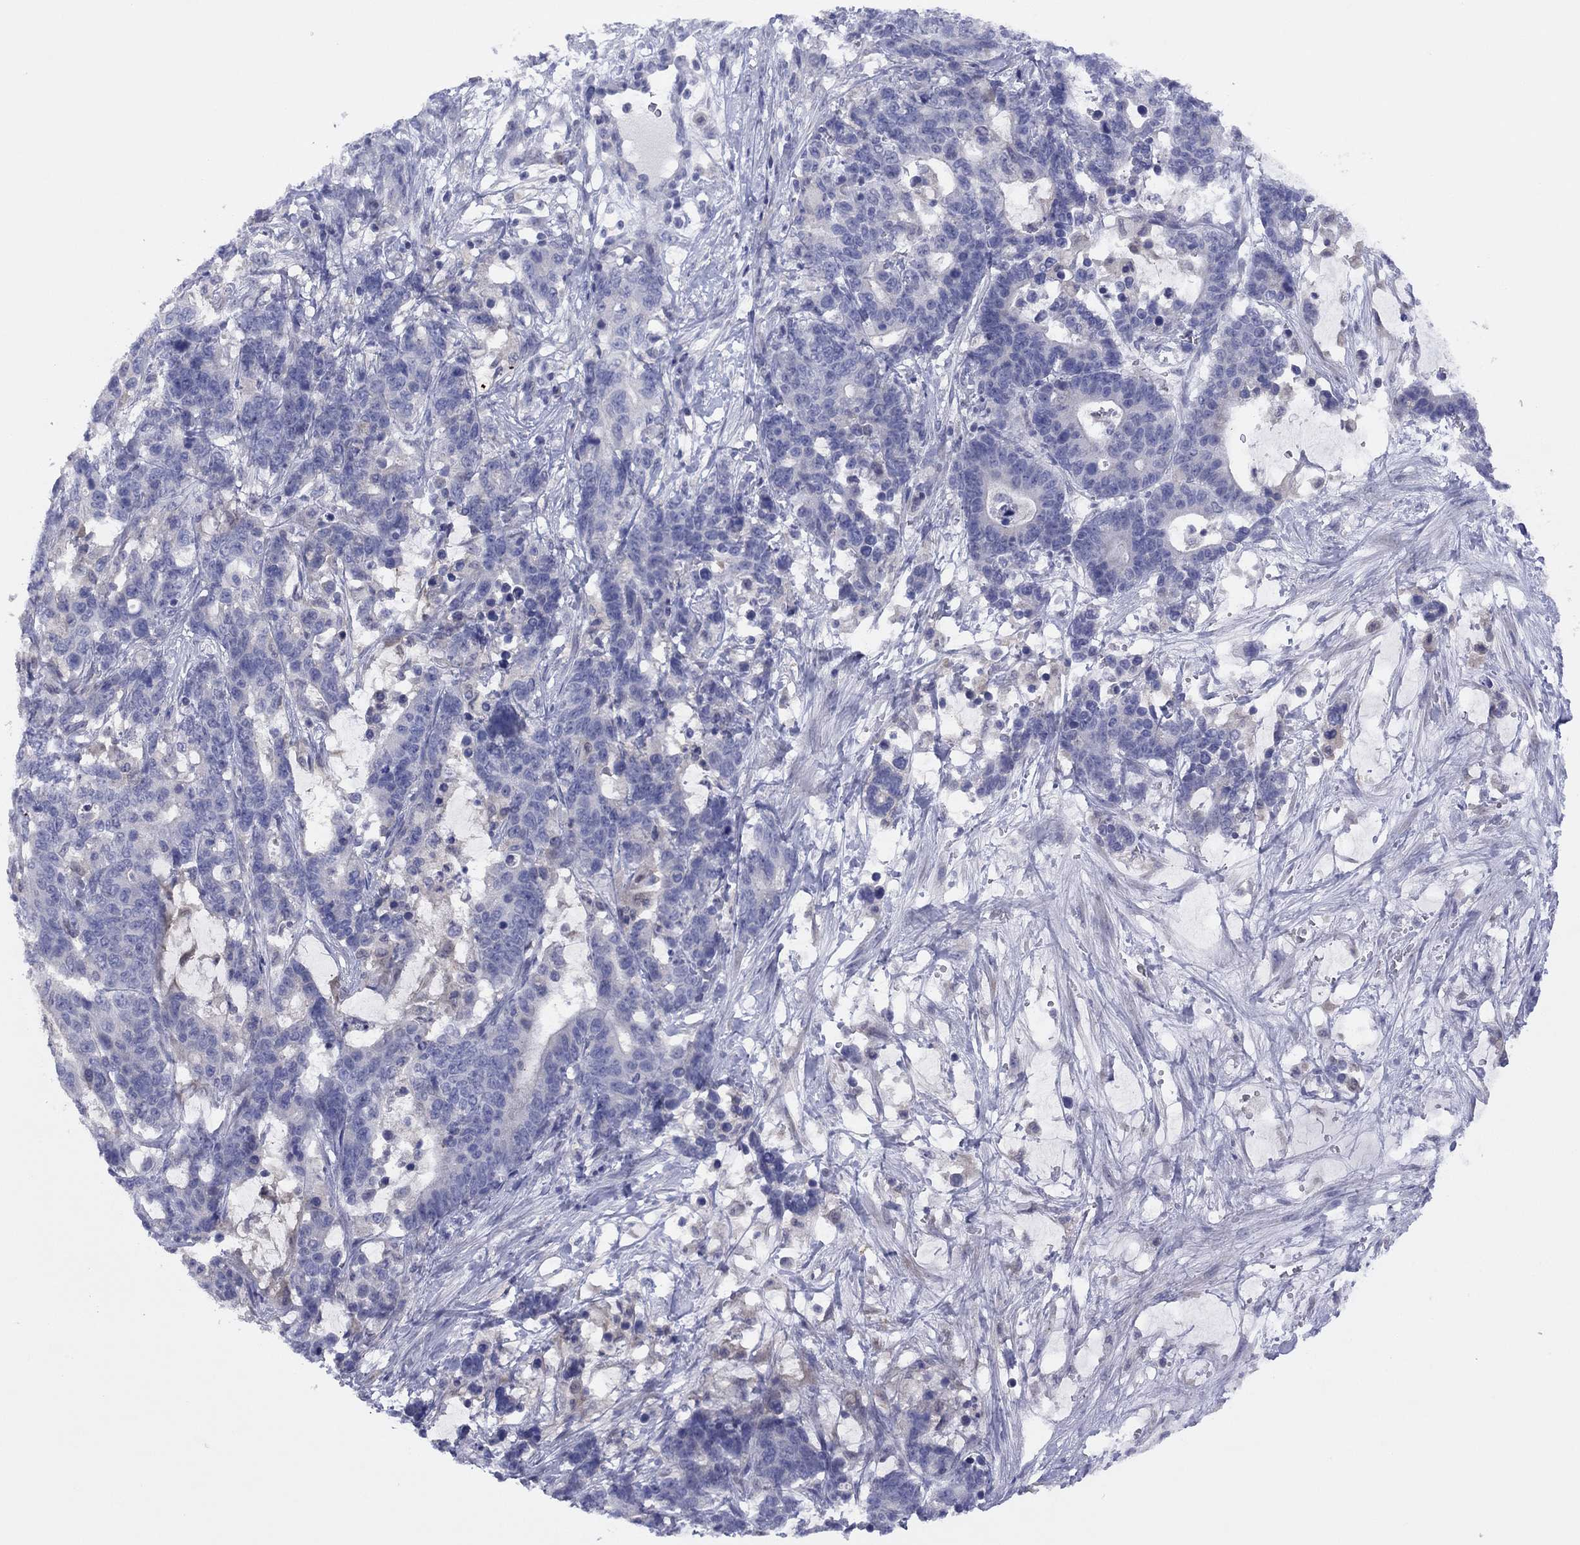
{"staining": {"intensity": "negative", "quantity": "none", "location": "none"}, "tissue": "stomach cancer", "cell_type": "Tumor cells", "image_type": "cancer", "snomed": [{"axis": "morphology", "description": "Normal tissue, NOS"}, {"axis": "morphology", "description": "Adenocarcinoma, NOS"}, {"axis": "topography", "description": "Stomach"}], "caption": "Immunohistochemistry photomicrograph of human stomach cancer stained for a protein (brown), which displays no positivity in tumor cells. (DAB immunohistochemistry with hematoxylin counter stain).", "gene": "CYP2B6", "patient": {"sex": "female", "age": 64}}